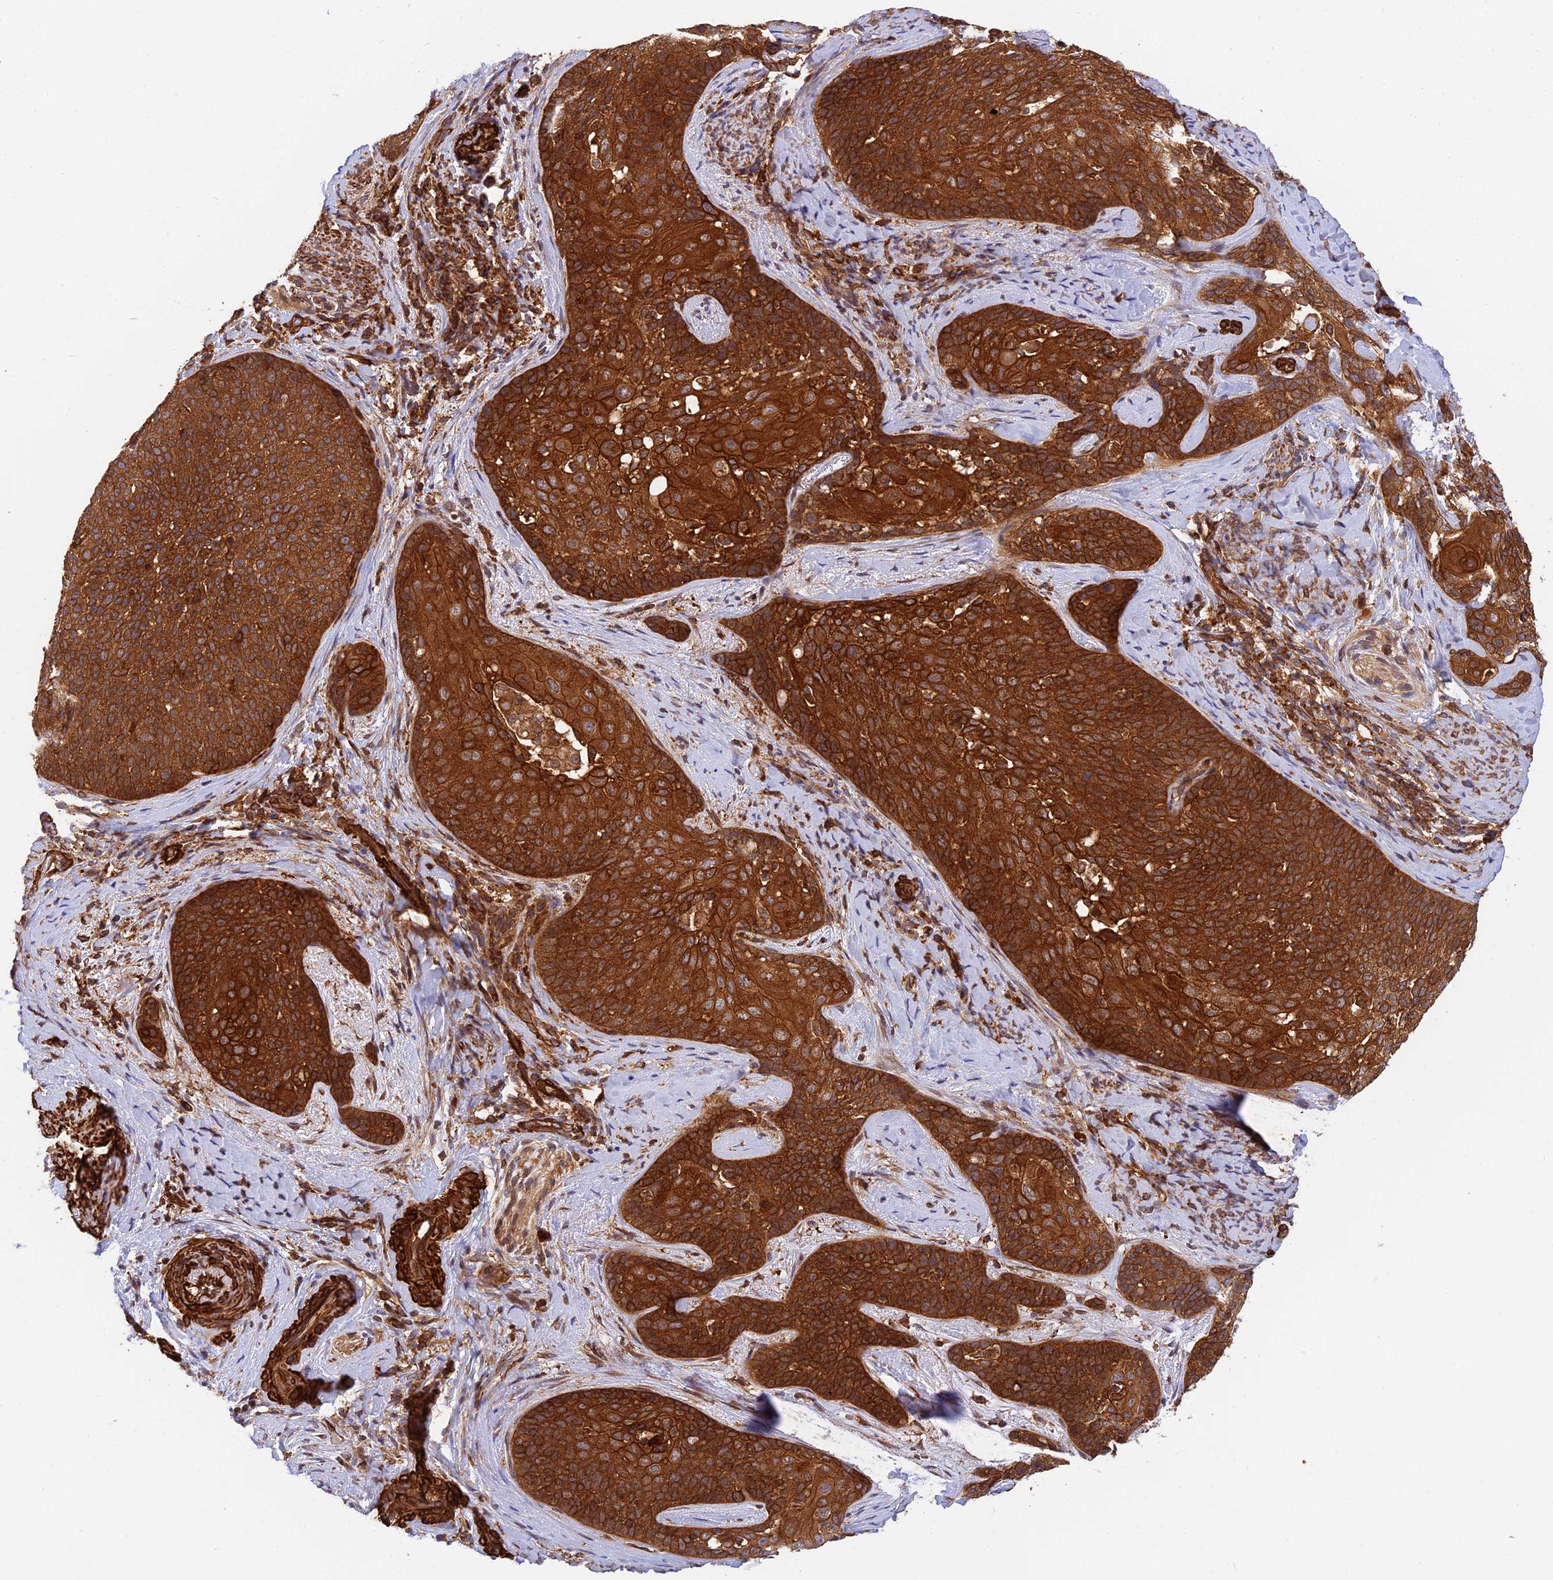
{"staining": {"intensity": "strong", "quantity": ">75%", "location": "cytoplasmic/membranous"}, "tissue": "cervical cancer", "cell_type": "Tumor cells", "image_type": "cancer", "snomed": [{"axis": "morphology", "description": "Squamous cell carcinoma, NOS"}, {"axis": "topography", "description": "Cervix"}], "caption": "Immunohistochemistry (DAB) staining of human cervical cancer (squamous cell carcinoma) displays strong cytoplasmic/membranous protein expression in approximately >75% of tumor cells.", "gene": "EVI5L", "patient": {"sex": "female", "age": 50}}